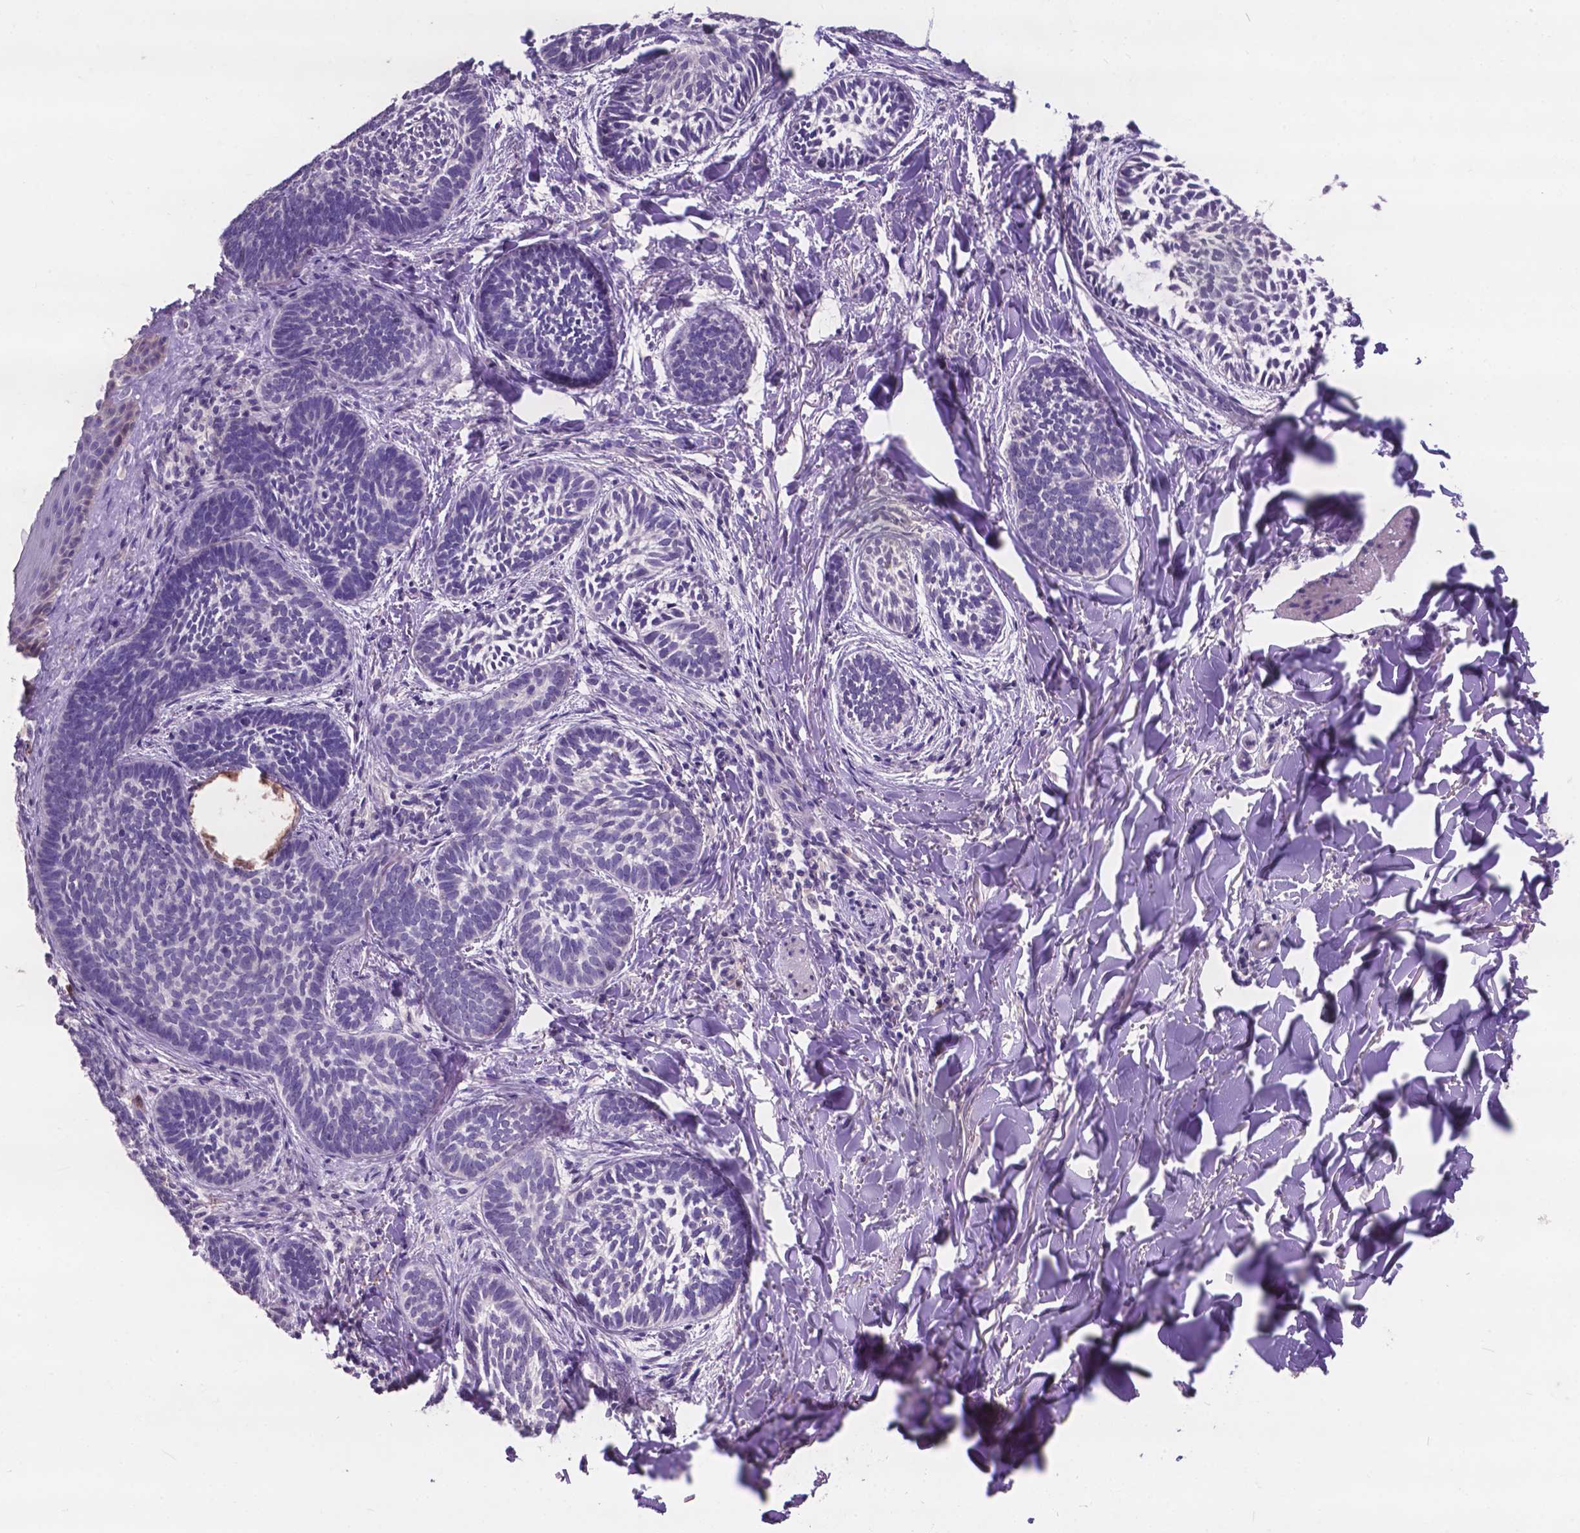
{"staining": {"intensity": "negative", "quantity": "none", "location": "none"}, "tissue": "skin cancer", "cell_type": "Tumor cells", "image_type": "cancer", "snomed": [{"axis": "morphology", "description": "Normal tissue, NOS"}, {"axis": "morphology", "description": "Basal cell carcinoma"}, {"axis": "topography", "description": "Skin"}], "caption": "Immunohistochemical staining of human skin basal cell carcinoma reveals no significant expression in tumor cells.", "gene": "PLSCR1", "patient": {"sex": "male", "age": 46}}